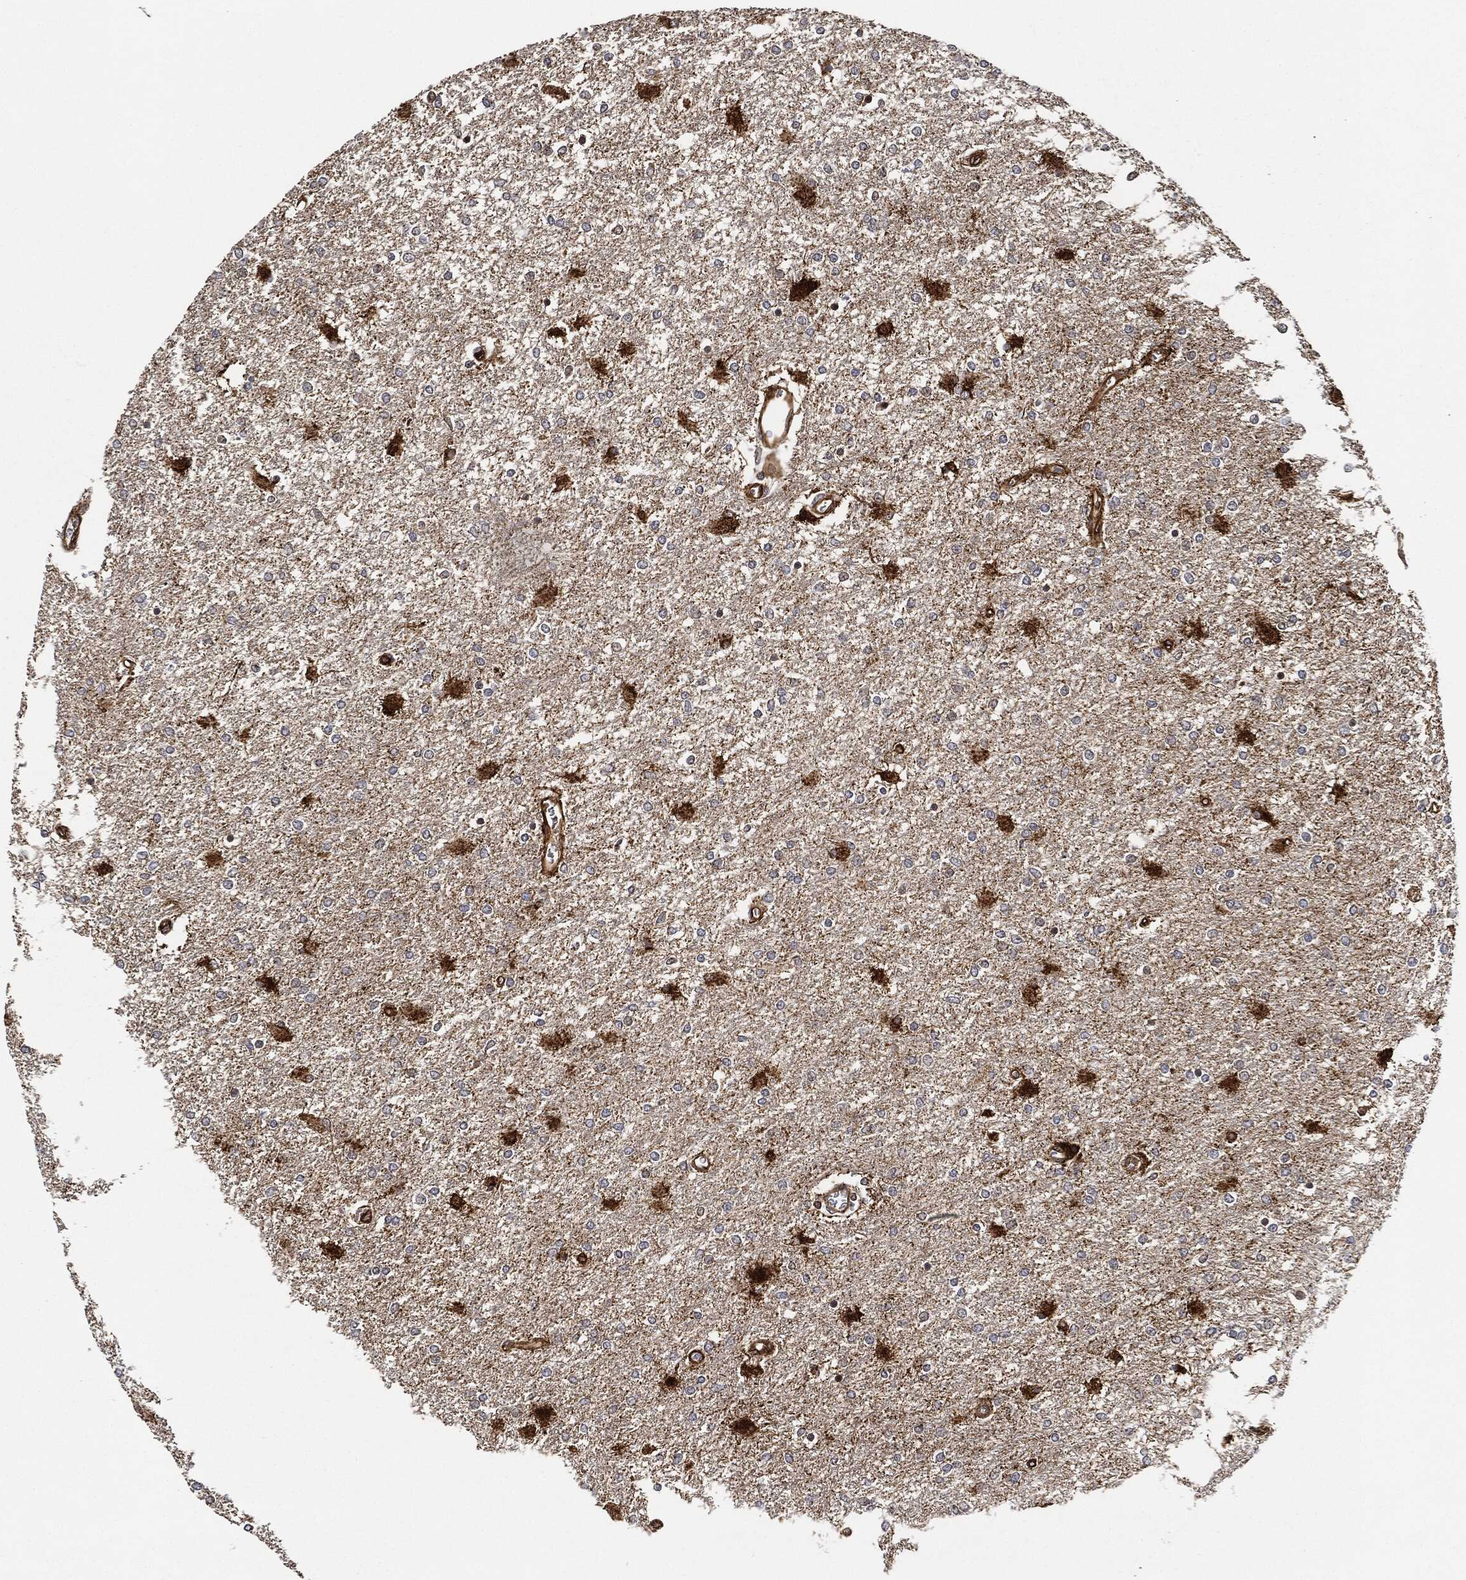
{"staining": {"intensity": "negative", "quantity": "none", "location": "none"}, "tissue": "glioma", "cell_type": "Tumor cells", "image_type": "cancer", "snomed": [{"axis": "morphology", "description": "Glioma, malignant, High grade"}, {"axis": "topography", "description": "Cerebral cortex"}], "caption": "This is an immunohistochemistry image of glioma. There is no positivity in tumor cells.", "gene": "MAP3K3", "patient": {"sex": "male", "age": 79}}